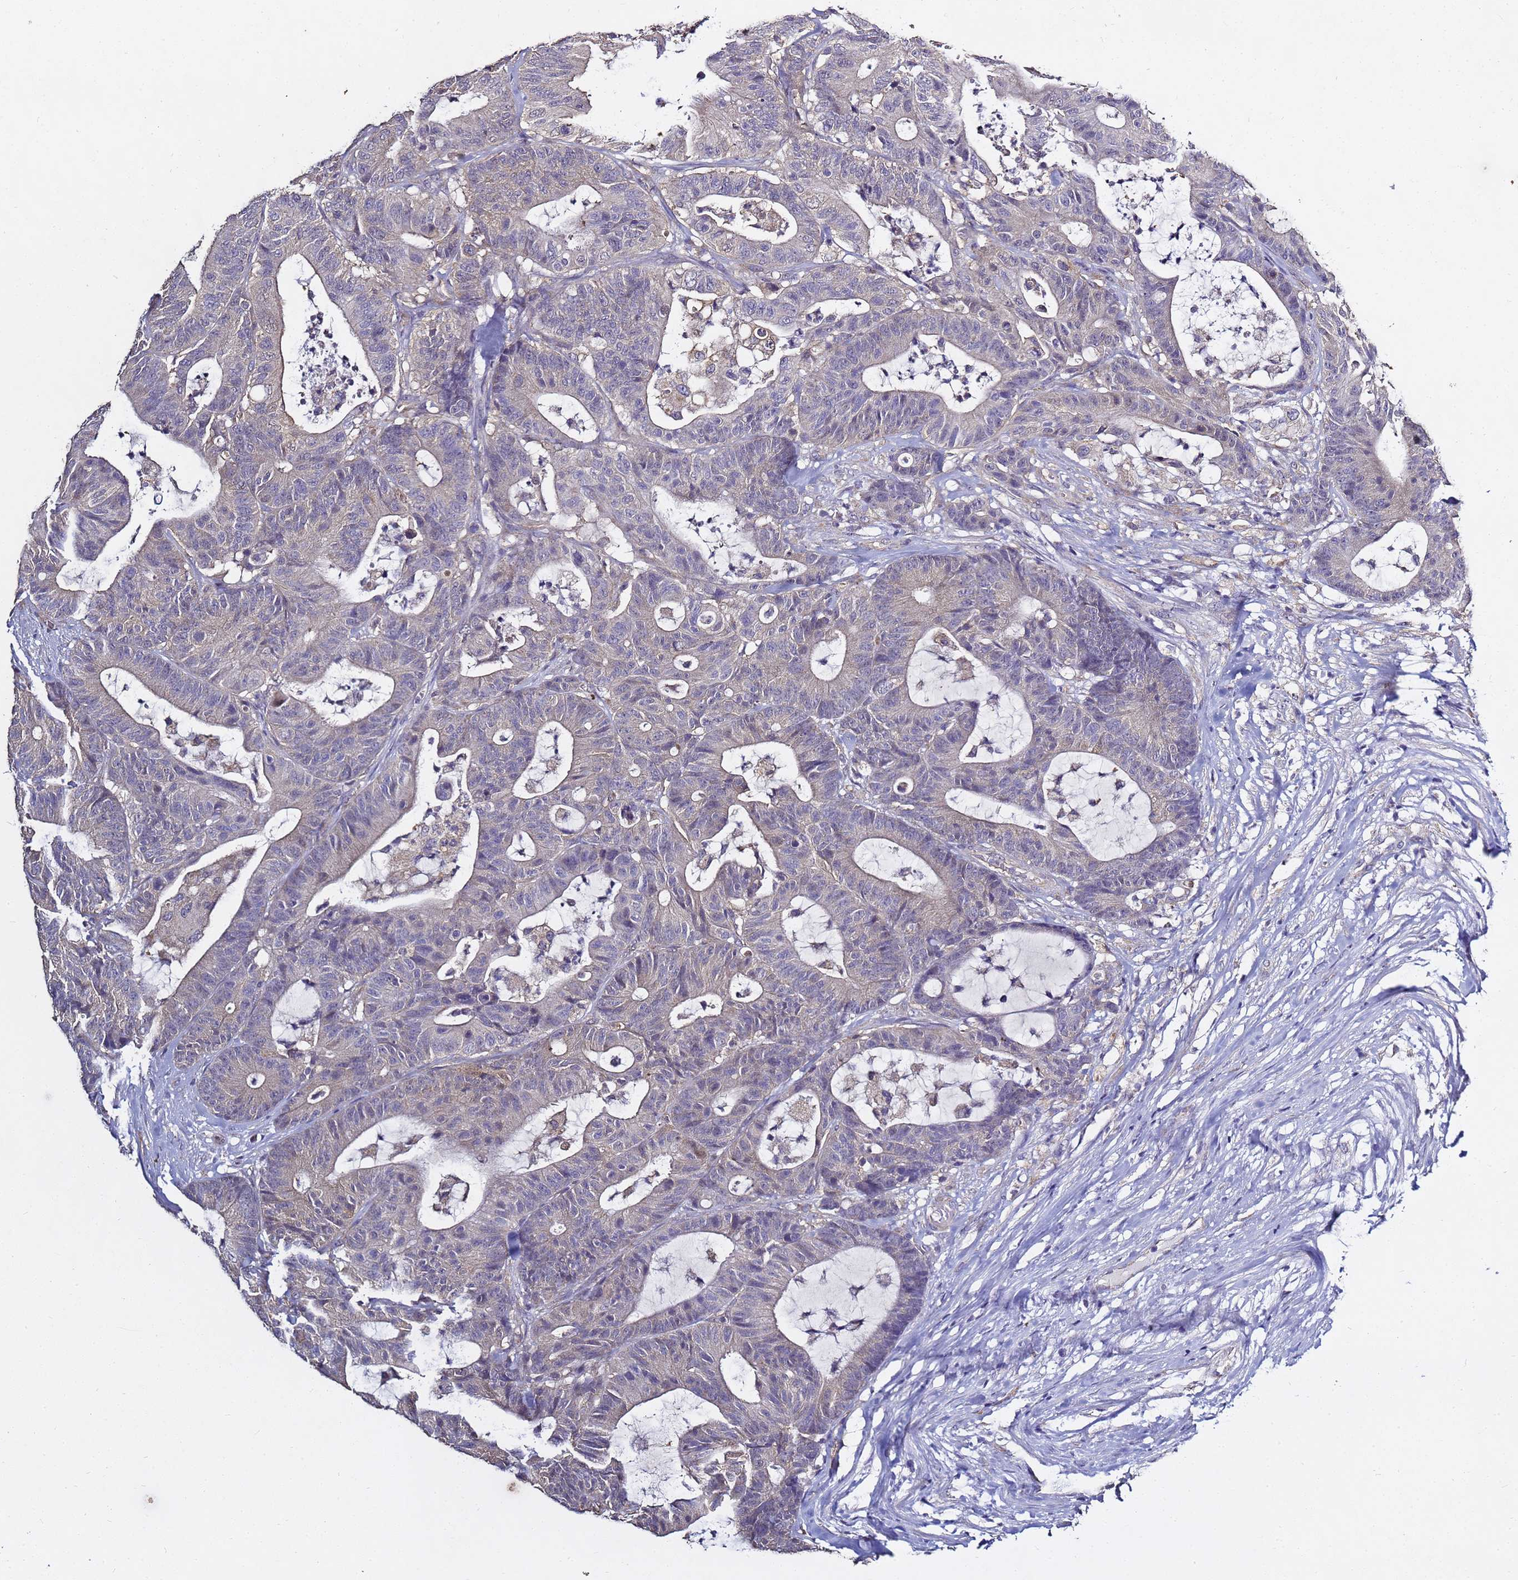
{"staining": {"intensity": "negative", "quantity": "none", "location": "none"}, "tissue": "colorectal cancer", "cell_type": "Tumor cells", "image_type": "cancer", "snomed": [{"axis": "morphology", "description": "Adenocarcinoma, NOS"}, {"axis": "topography", "description": "Colon"}], "caption": "This is an immunohistochemistry photomicrograph of human adenocarcinoma (colorectal). There is no expression in tumor cells.", "gene": "ENOPH1", "patient": {"sex": "female", "age": 84}}